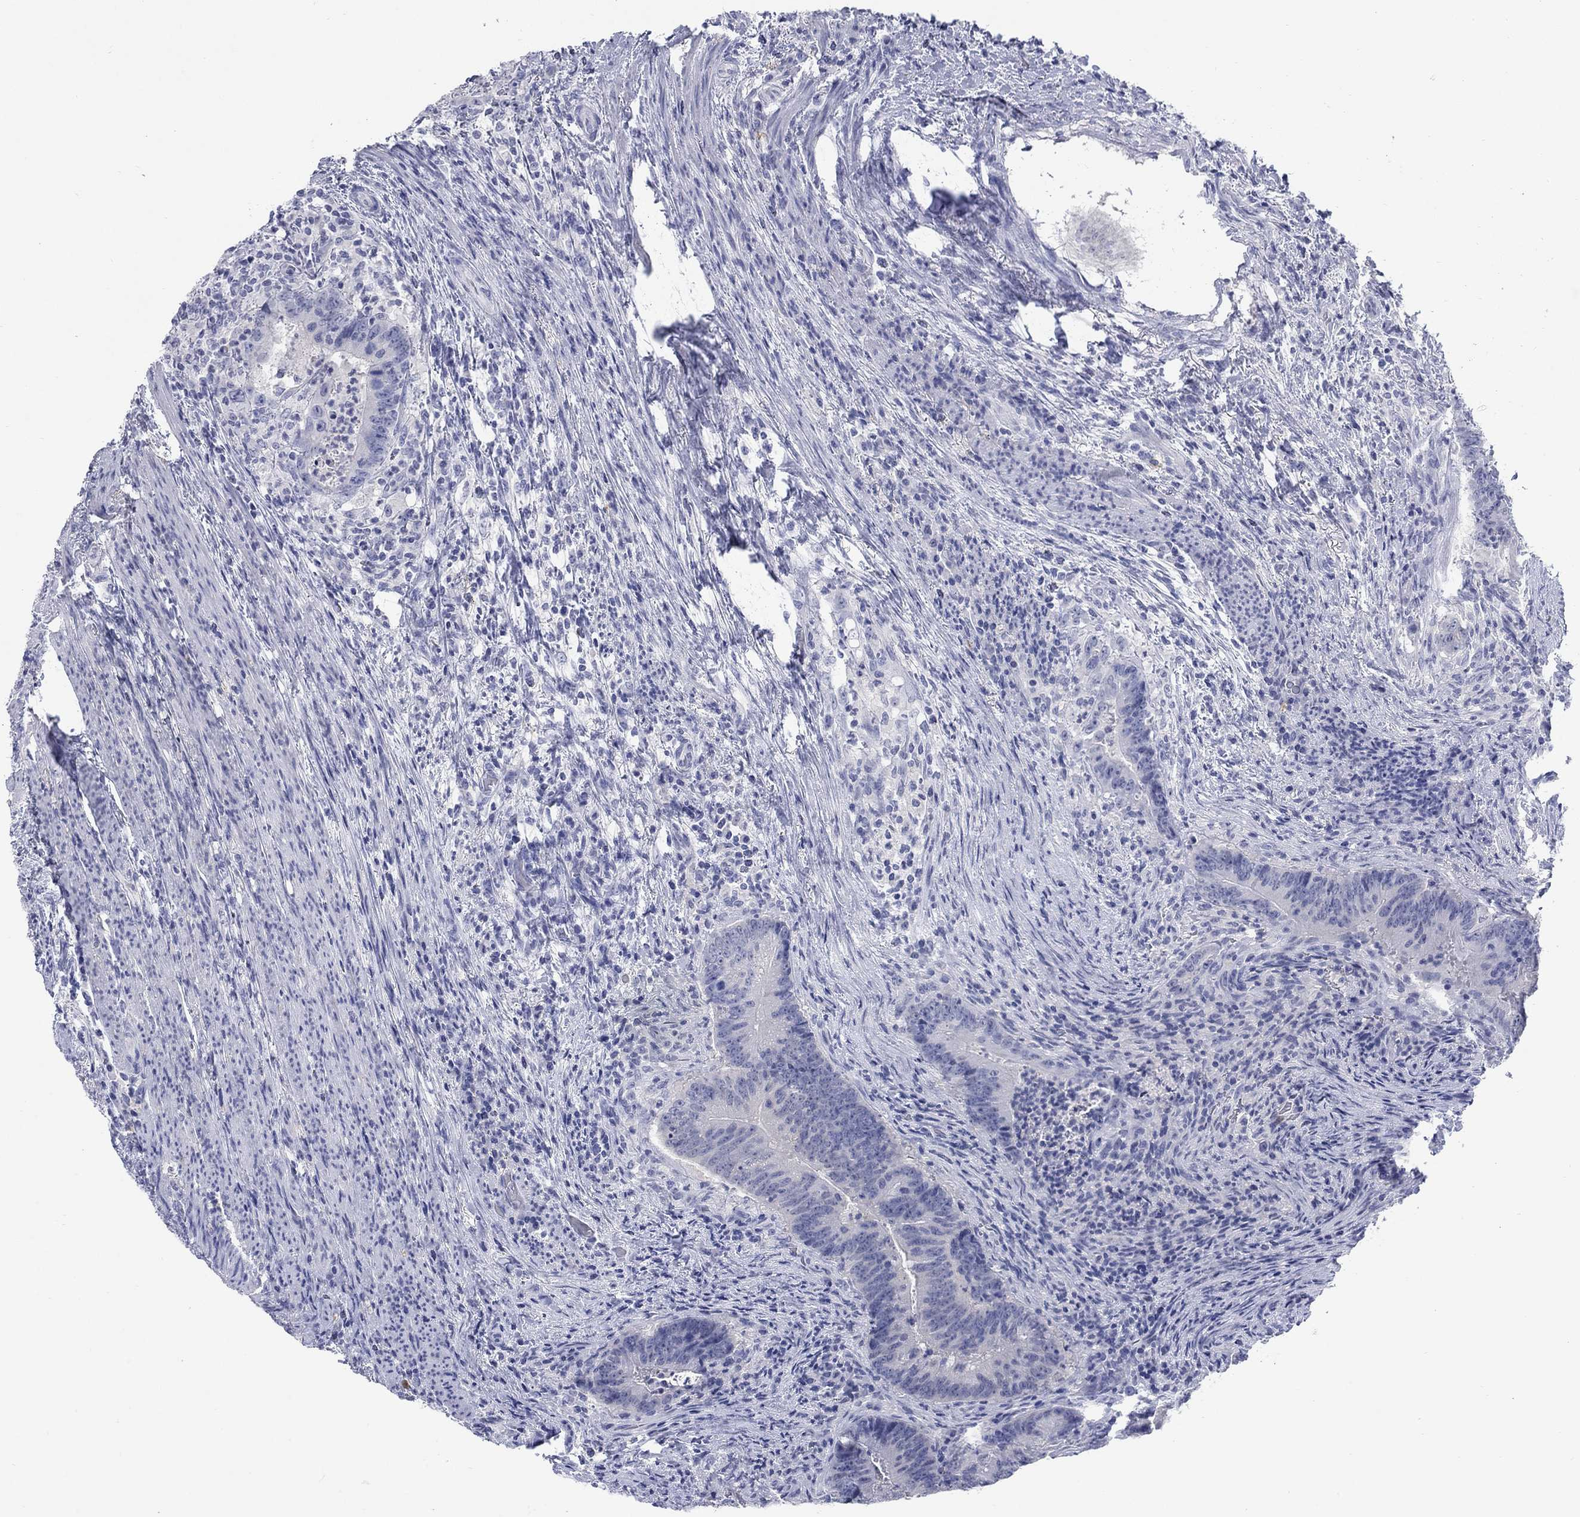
{"staining": {"intensity": "negative", "quantity": "none", "location": "none"}, "tissue": "colorectal cancer", "cell_type": "Tumor cells", "image_type": "cancer", "snomed": [{"axis": "morphology", "description": "Adenocarcinoma, NOS"}, {"axis": "topography", "description": "Colon"}], "caption": "A high-resolution micrograph shows IHC staining of adenocarcinoma (colorectal), which demonstrates no significant expression in tumor cells.", "gene": "ATP6V1G2", "patient": {"sex": "female", "age": 87}}